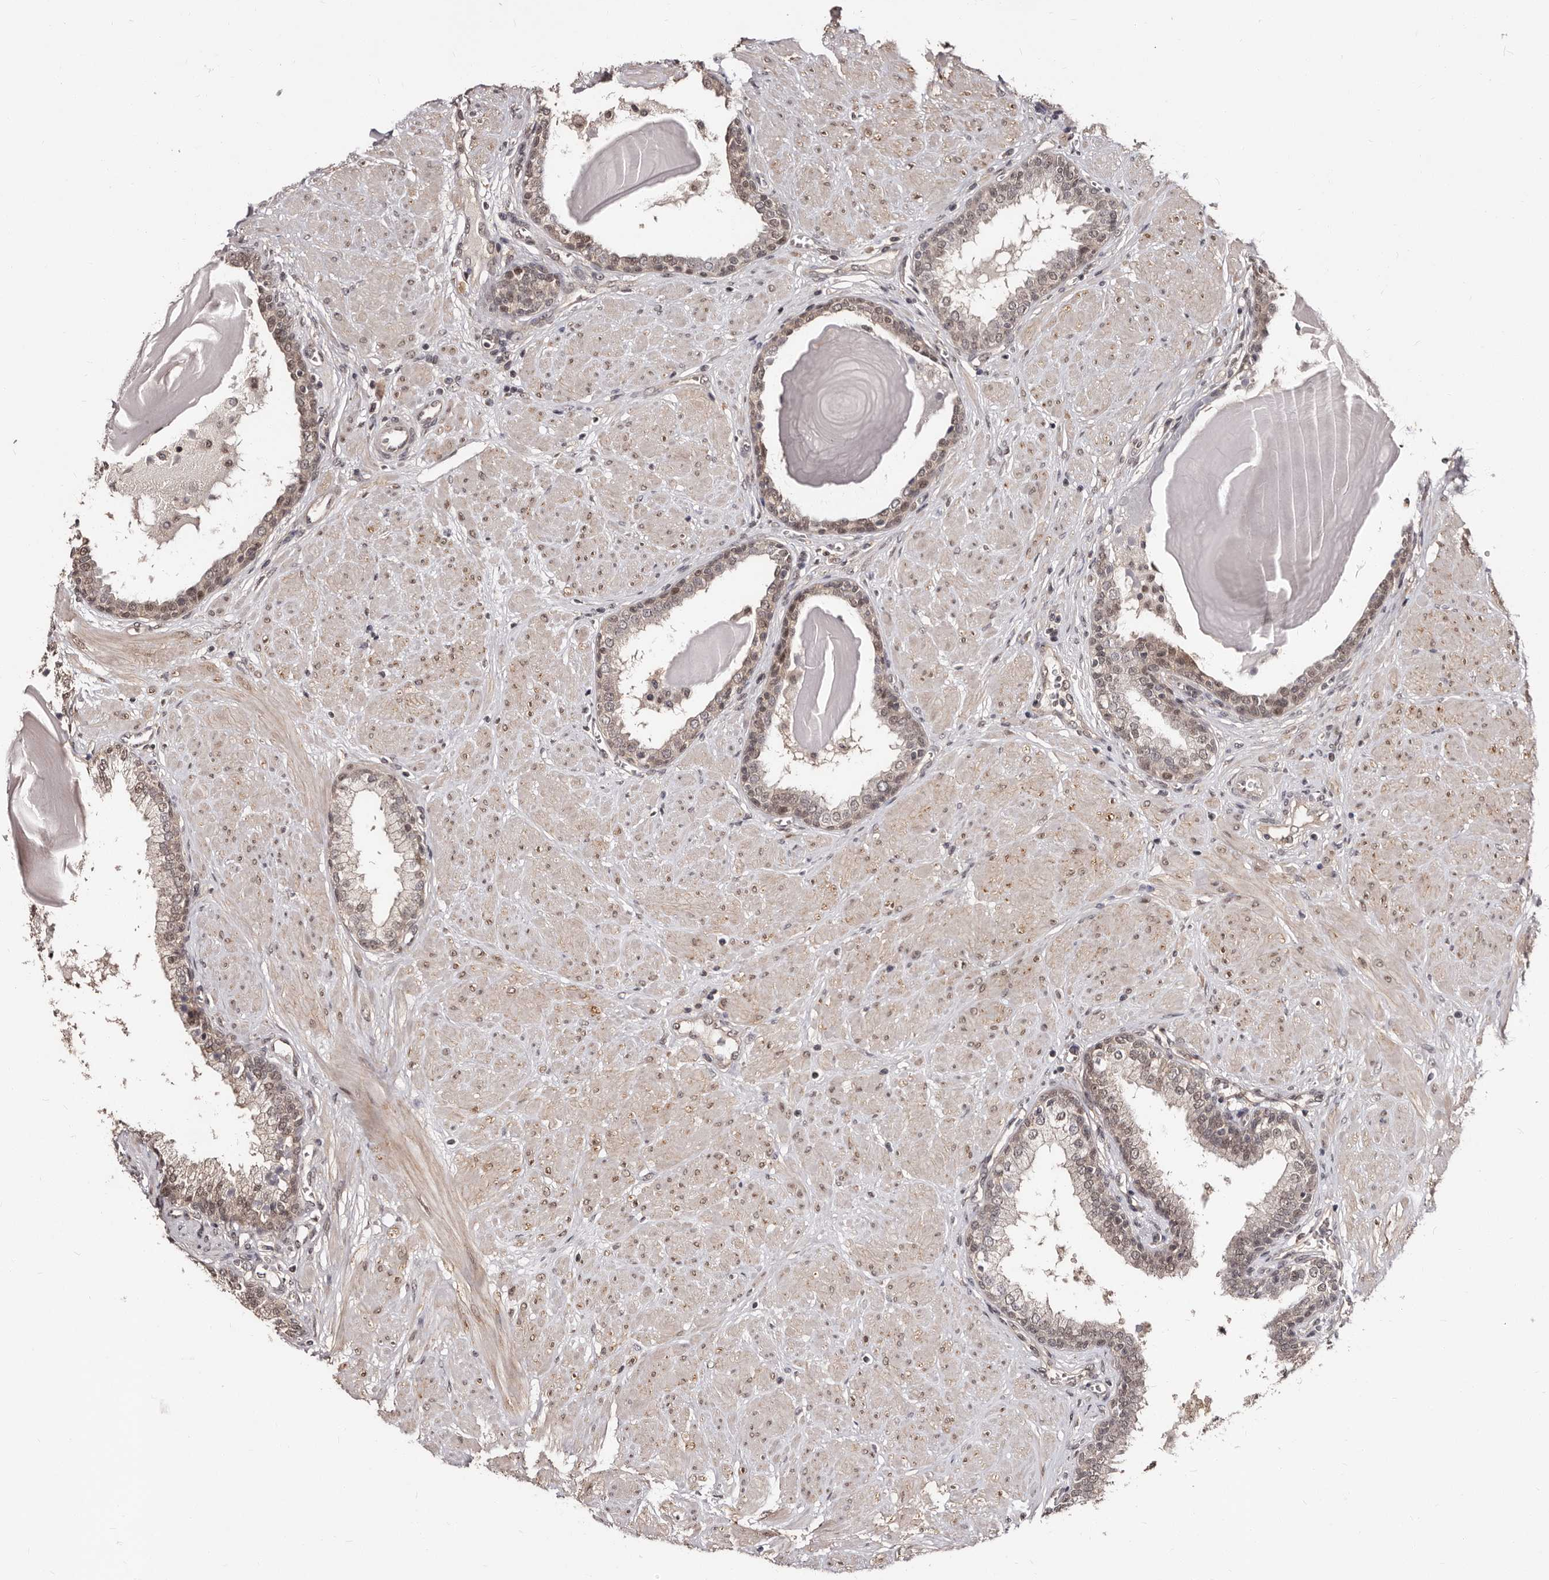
{"staining": {"intensity": "weak", "quantity": "25%-75%", "location": "nuclear"}, "tissue": "prostate", "cell_type": "Glandular cells", "image_type": "normal", "snomed": [{"axis": "morphology", "description": "Normal tissue, NOS"}, {"axis": "topography", "description": "Prostate"}], "caption": "Normal prostate was stained to show a protein in brown. There is low levels of weak nuclear expression in about 25%-75% of glandular cells. Immunohistochemistry (ihc) stains the protein in brown and the nuclei are stained blue.", "gene": "TBC1D22B", "patient": {"sex": "male", "age": 51}}